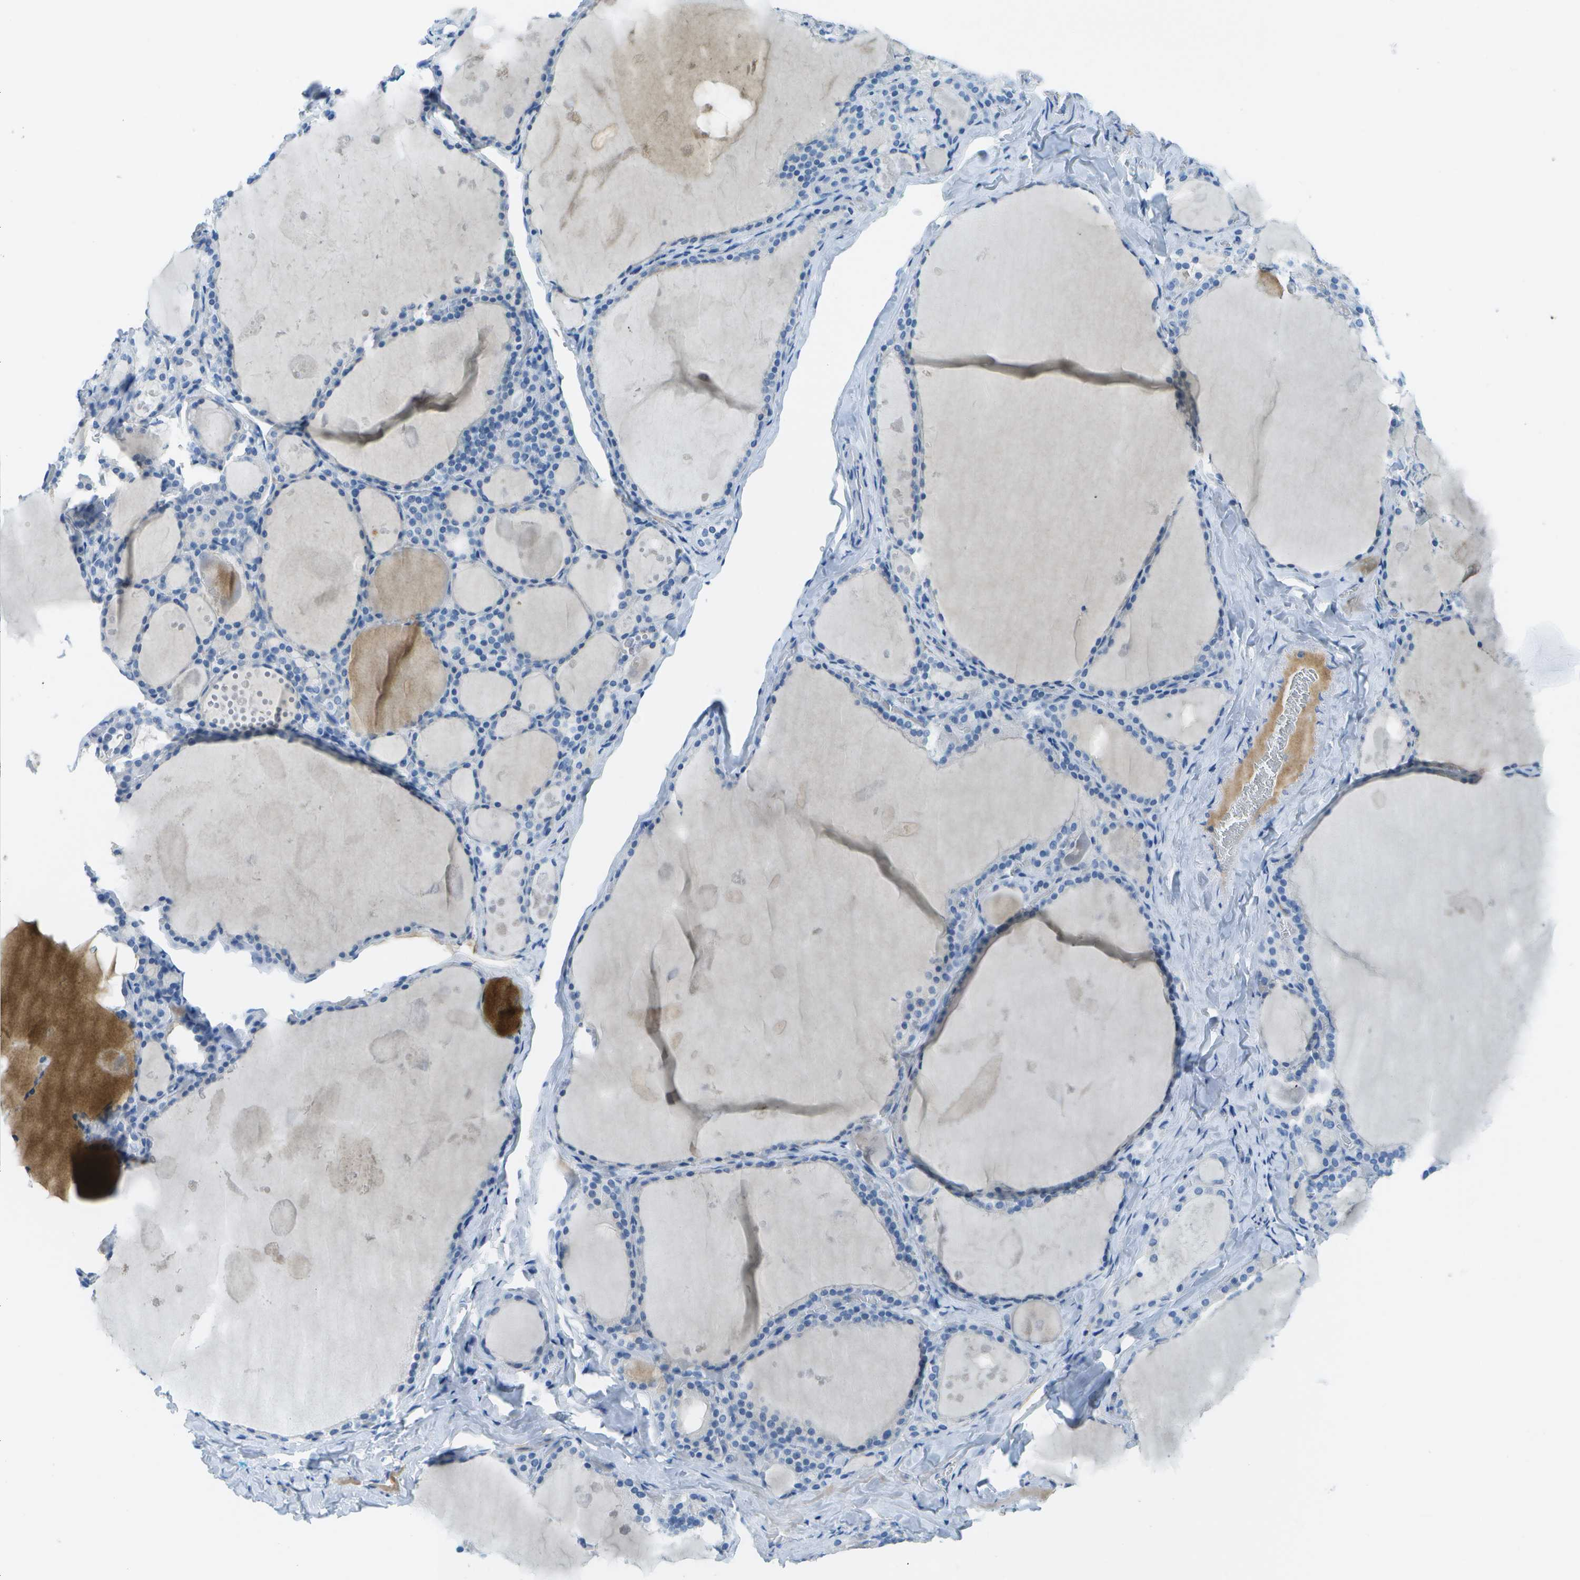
{"staining": {"intensity": "negative", "quantity": "none", "location": "none"}, "tissue": "thyroid gland", "cell_type": "Glandular cells", "image_type": "normal", "snomed": [{"axis": "morphology", "description": "Normal tissue, NOS"}, {"axis": "topography", "description": "Thyroid gland"}], "caption": "An image of thyroid gland stained for a protein demonstrates no brown staining in glandular cells.", "gene": "C1S", "patient": {"sex": "male", "age": 56}}